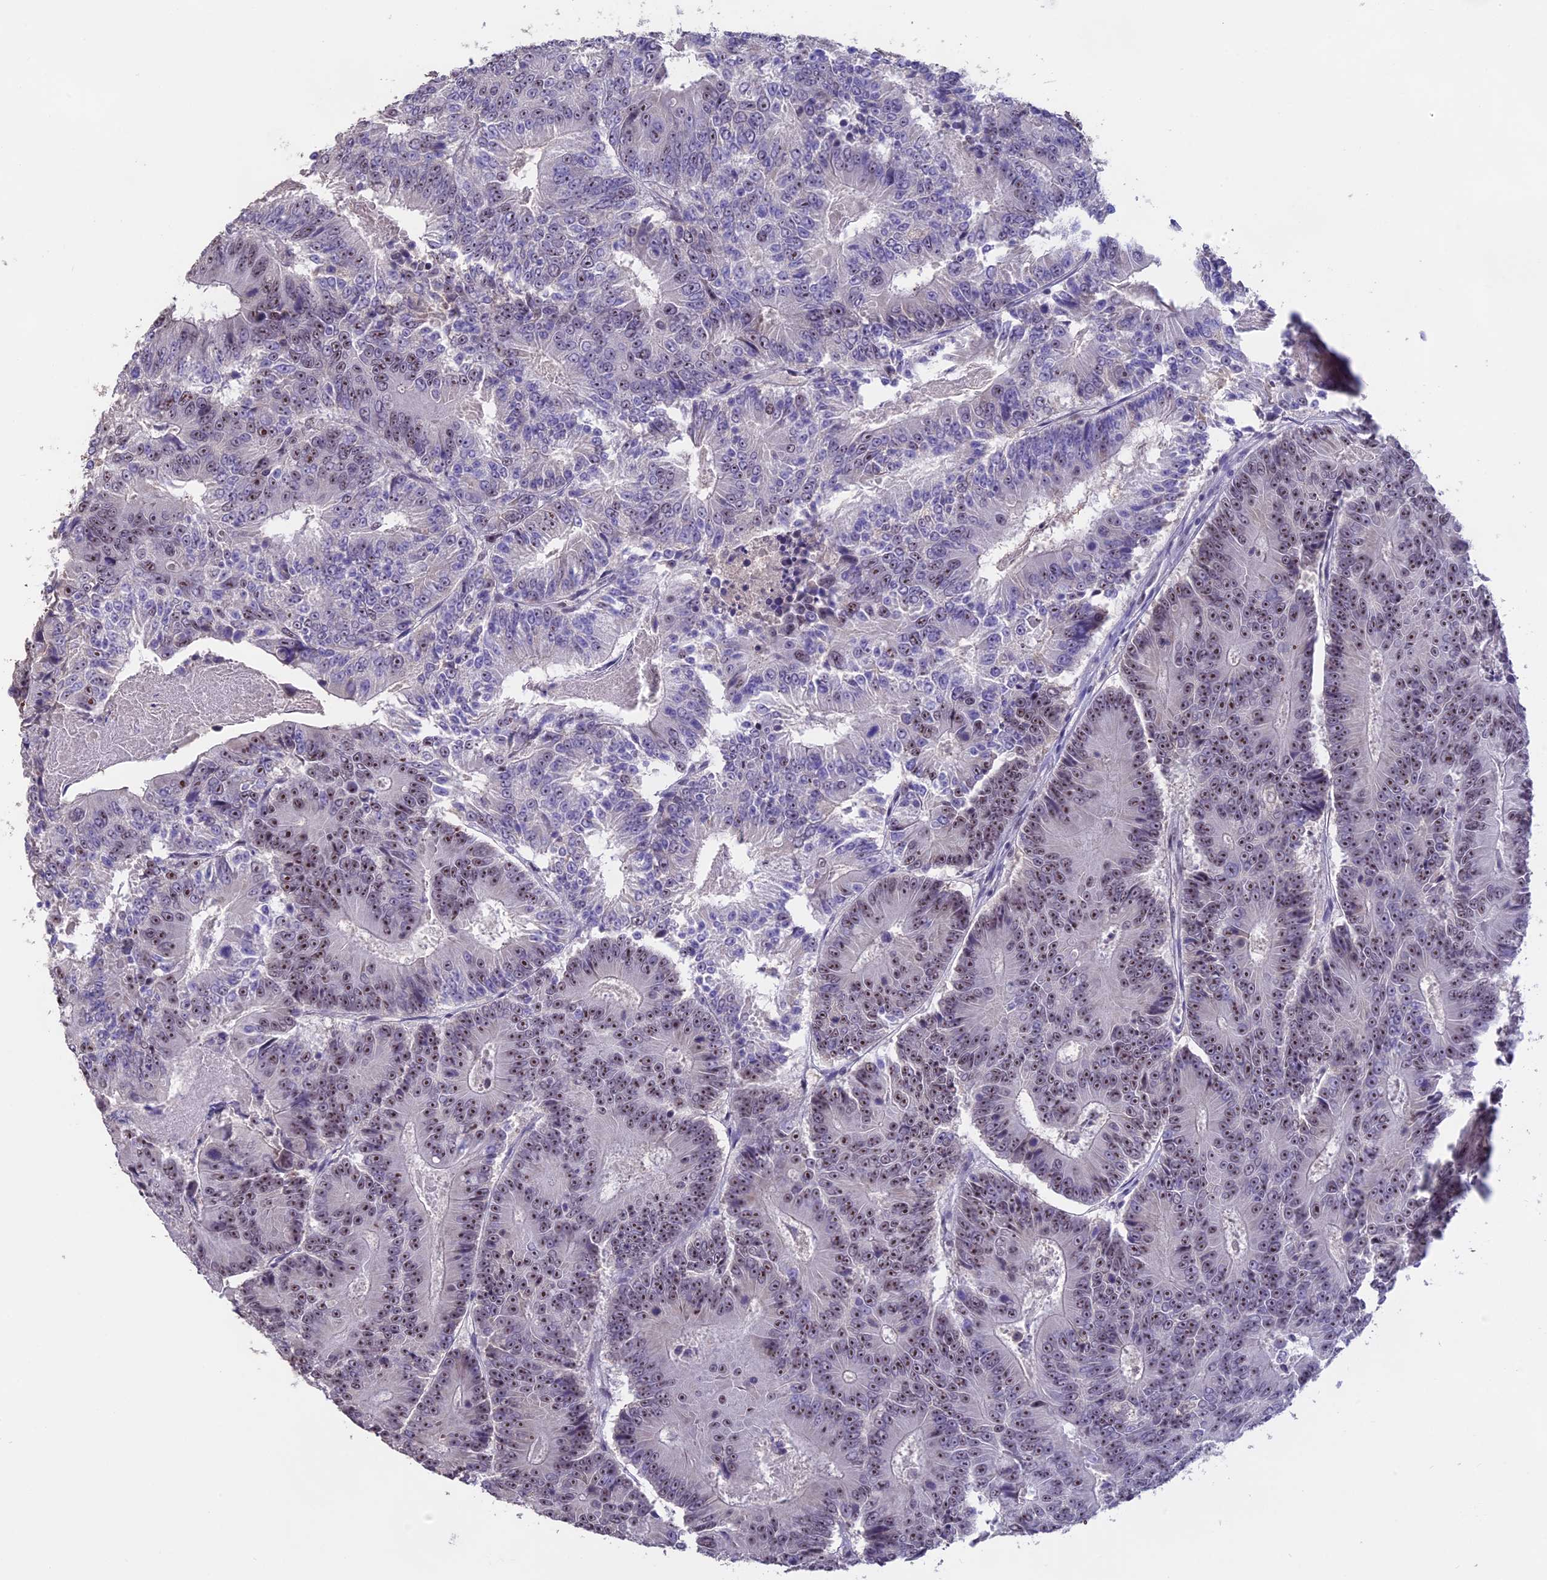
{"staining": {"intensity": "moderate", "quantity": ">75%", "location": "nuclear"}, "tissue": "colorectal cancer", "cell_type": "Tumor cells", "image_type": "cancer", "snomed": [{"axis": "morphology", "description": "Adenocarcinoma, NOS"}, {"axis": "topography", "description": "Colon"}], "caption": "A brown stain highlights moderate nuclear positivity of a protein in colorectal cancer (adenocarcinoma) tumor cells. (DAB (3,3'-diaminobenzidine) IHC, brown staining for protein, blue staining for nuclei).", "gene": "SETD2", "patient": {"sex": "male", "age": 83}}